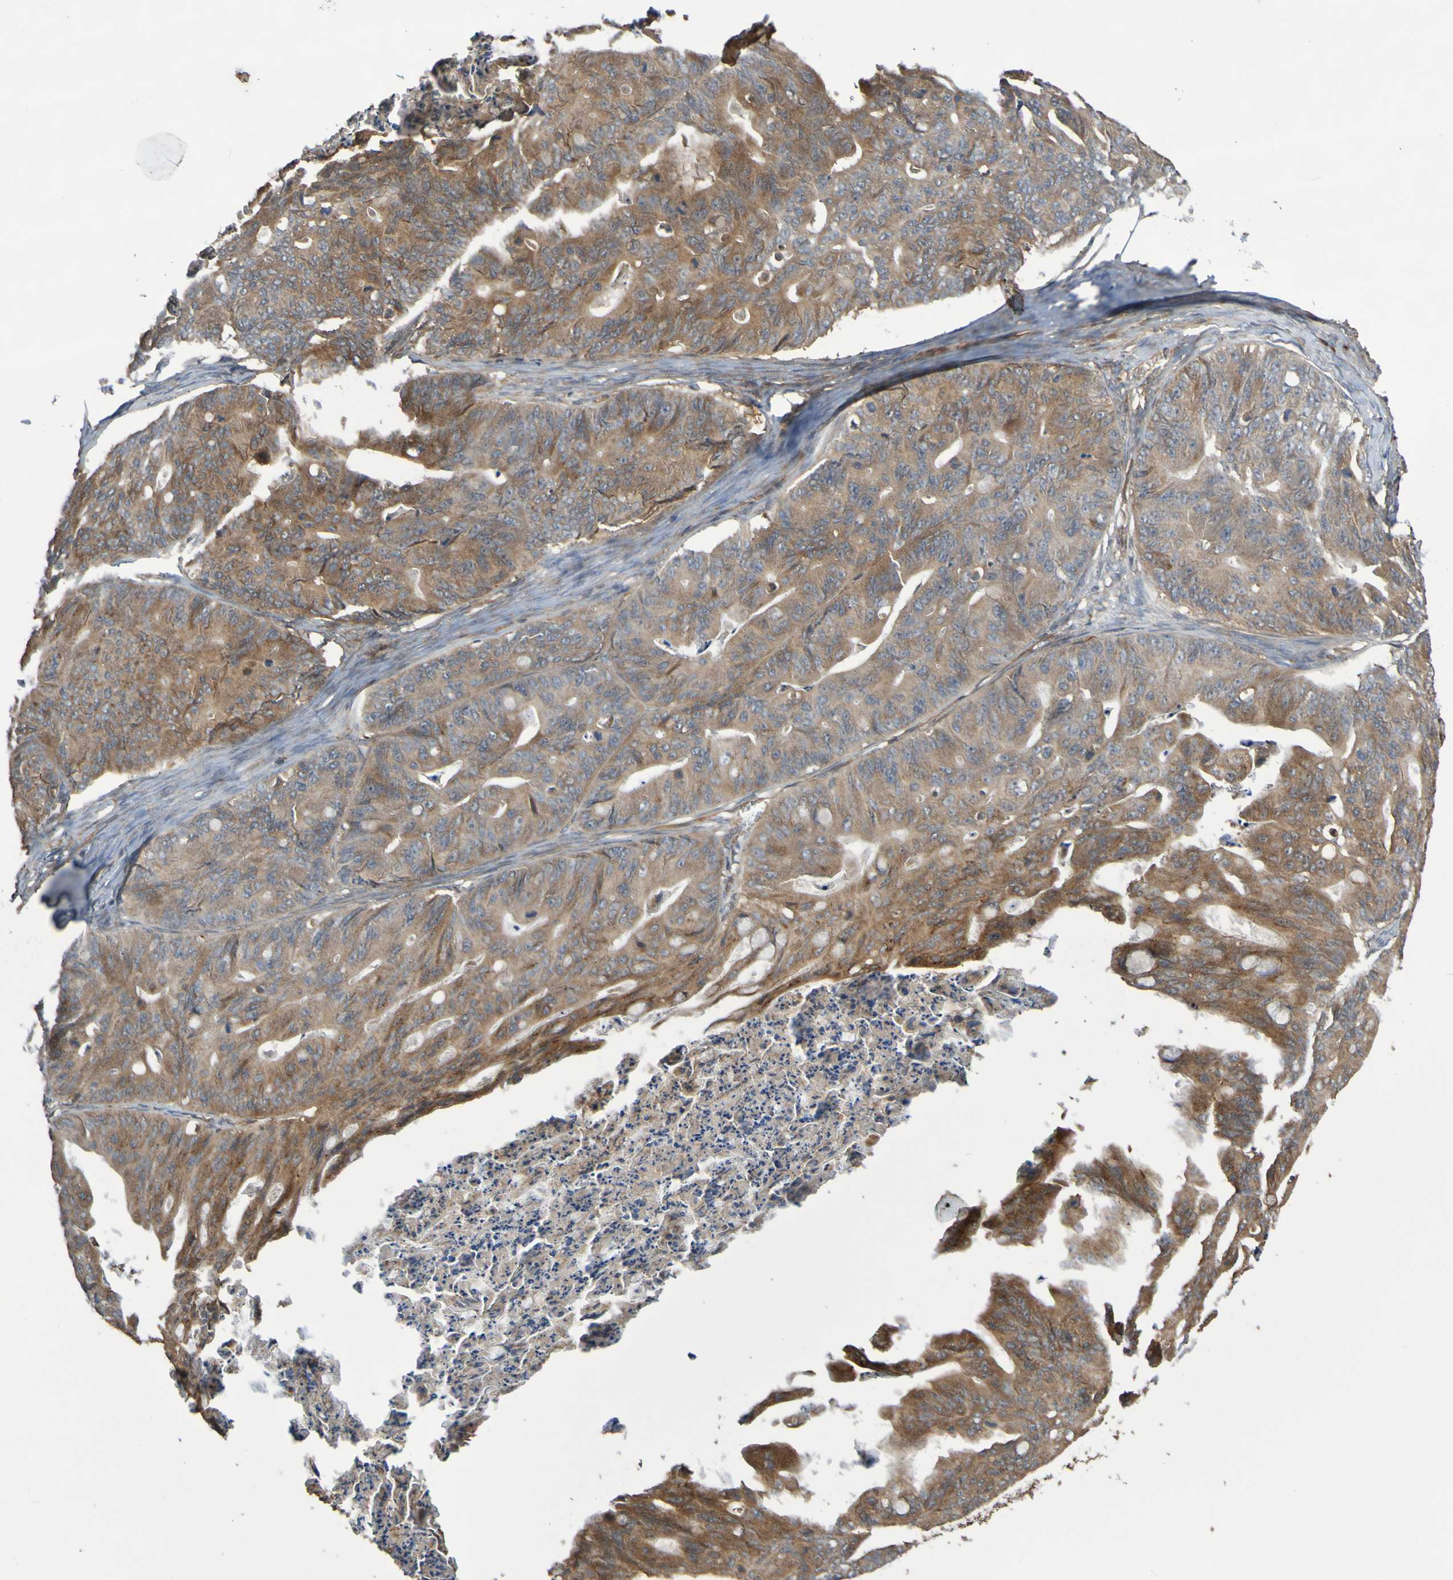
{"staining": {"intensity": "moderate", "quantity": ">75%", "location": "cytoplasmic/membranous"}, "tissue": "ovarian cancer", "cell_type": "Tumor cells", "image_type": "cancer", "snomed": [{"axis": "morphology", "description": "Cystadenocarcinoma, mucinous, NOS"}, {"axis": "topography", "description": "Ovary"}], "caption": "Ovarian cancer (mucinous cystadenocarcinoma) was stained to show a protein in brown. There is medium levels of moderate cytoplasmic/membranous expression in approximately >75% of tumor cells. (DAB = brown stain, brightfield microscopy at high magnification).", "gene": "UCN", "patient": {"sex": "female", "age": 37}}